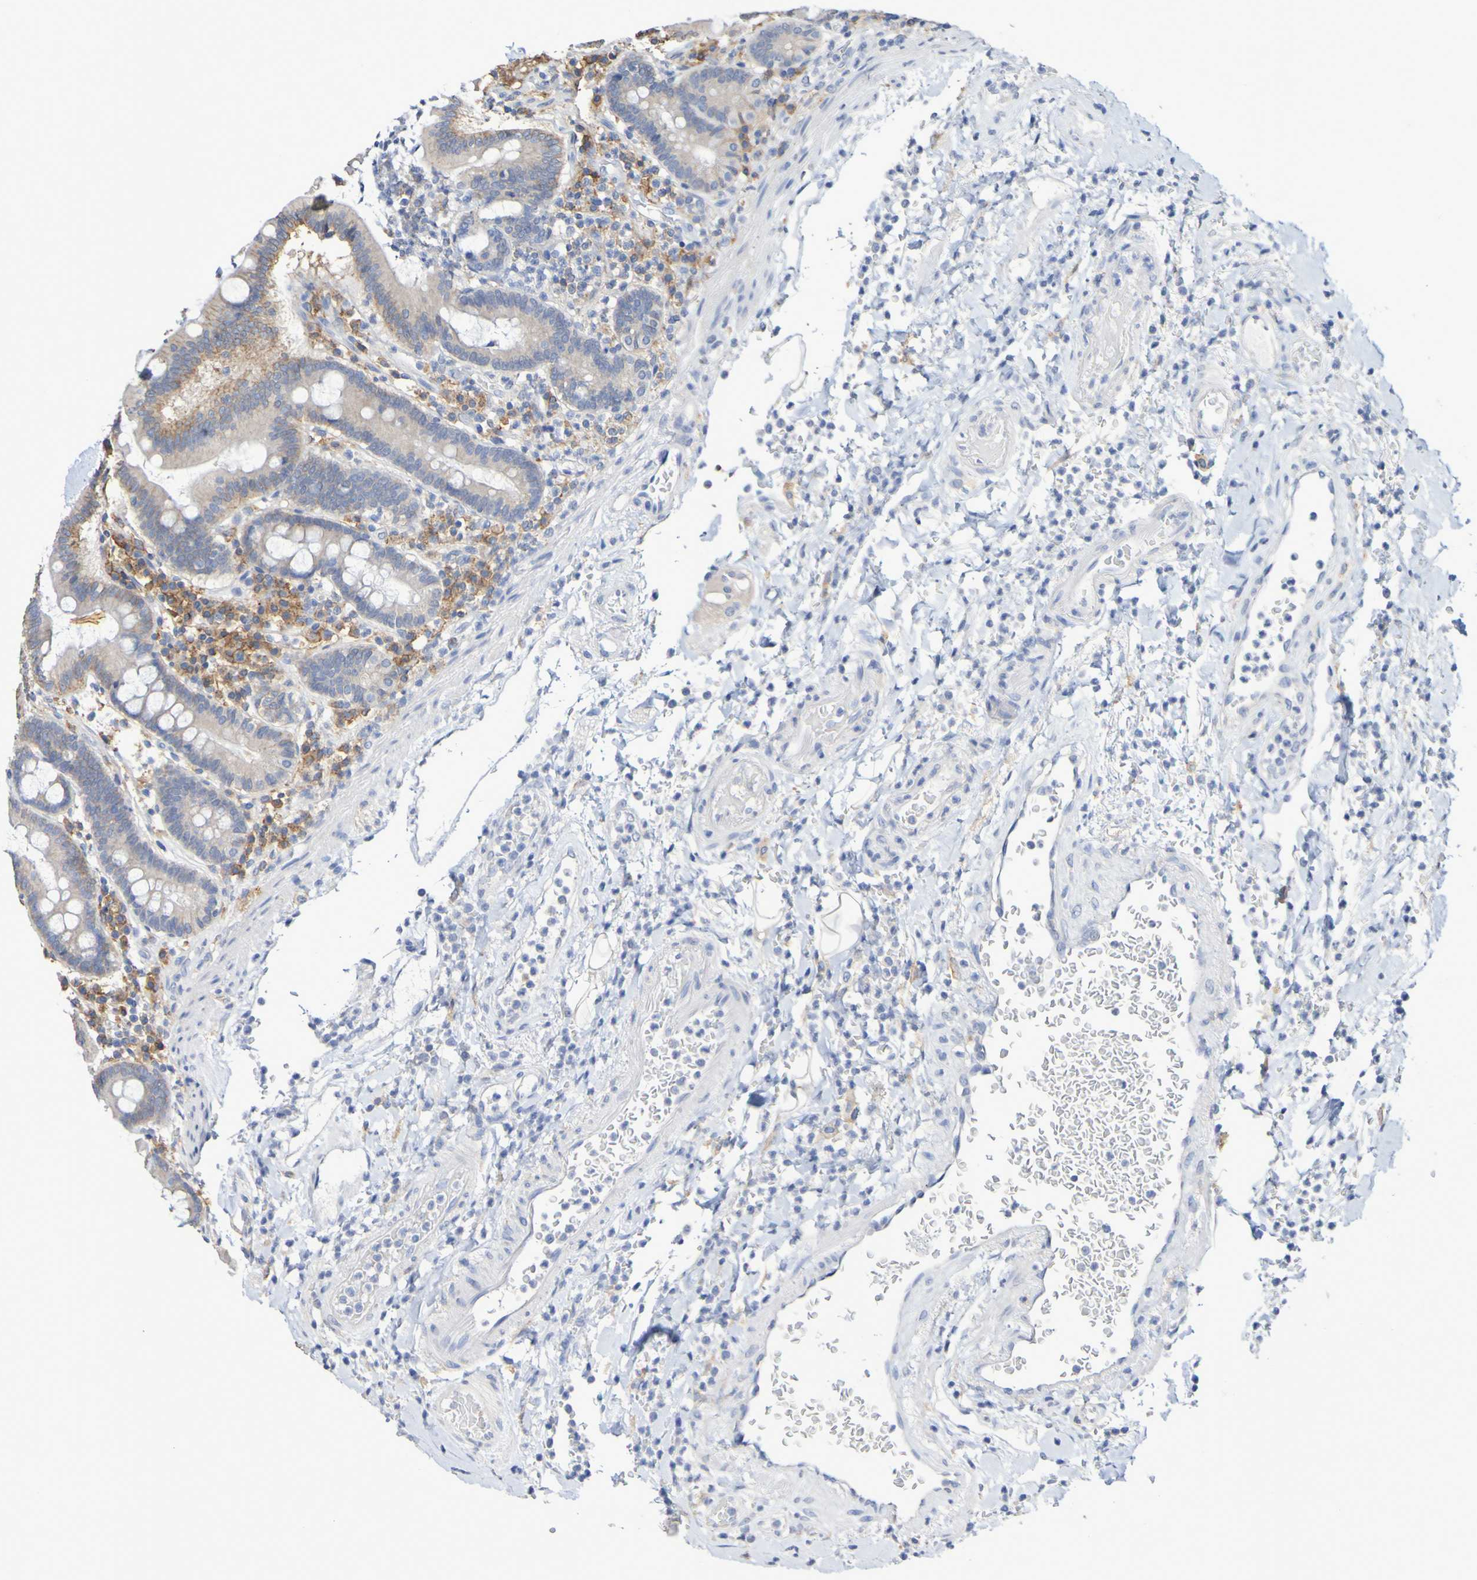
{"staining": {"intensity": "moderate", "quantity": ">75%", "location": "cytoplasmic/membranous"}, "tissue": "stomach", "cell_type": "Glandular cells", "image_type": "normal", "snomed": [{"axis": "morphology", "description": "Normal tissue, NOS"}, {"axis": "topography", "description": "Stomach, upper"}], "caption": "Stomach was stained to show a protein in brown. There is medium levels of moderate cytoplasmic/membranous expression in about >75% of glandular cells. The protein of interest is shown in brown color, while the nuclei are stained blue.", "gene": "SLC3A2", "patient": {"sex": "male", "age": 68}}